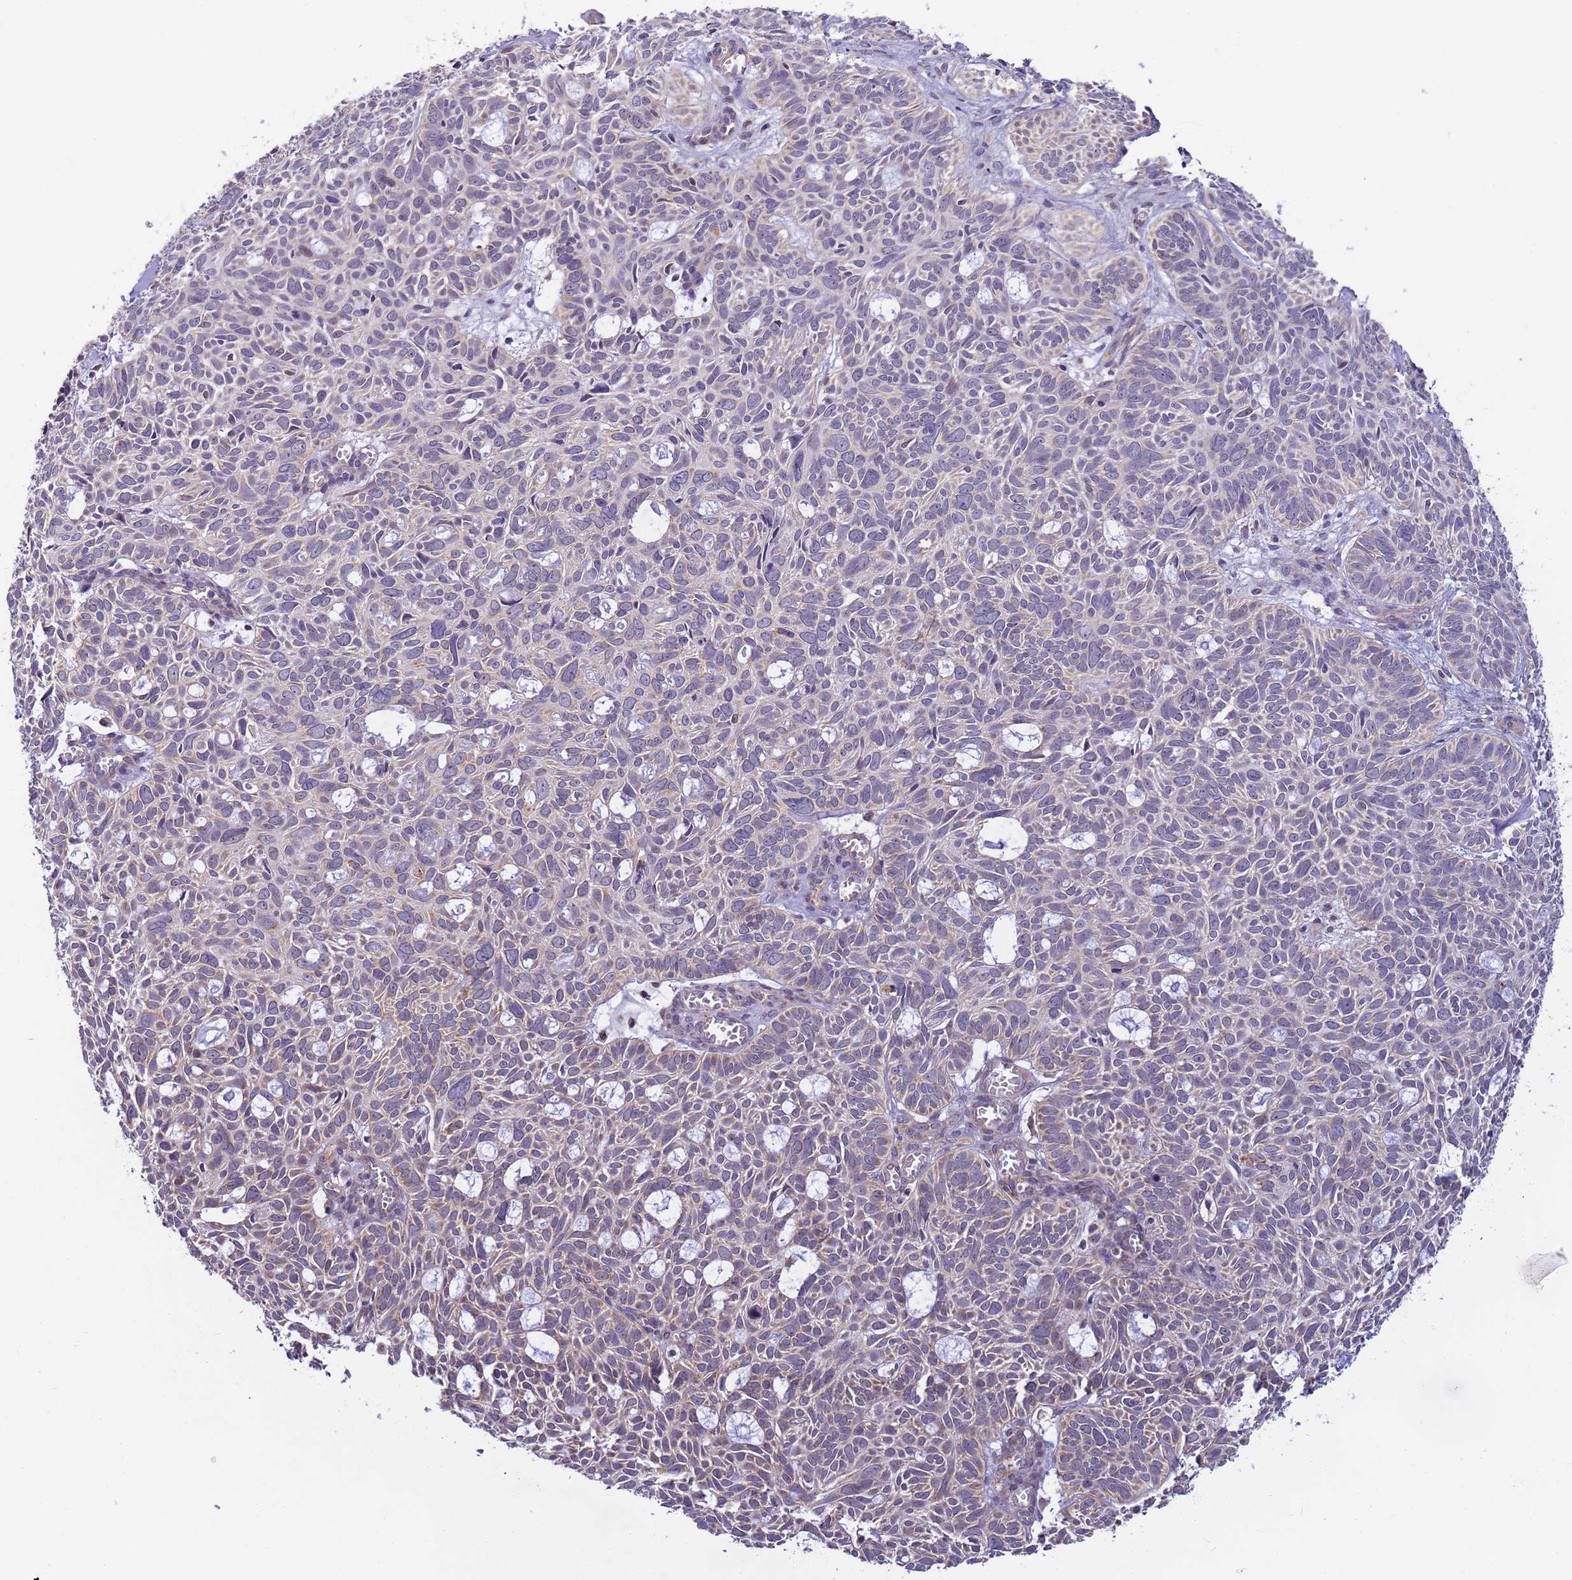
{"staining": {"intensity": "weak", "quantity": "<25%", "location": "cytoplasmic/membranous"}, "tissue": "skin cancer", "cell_type": "Tumor cells", "image_type": "cancer", "snomed": [{"axis": "morphology", "description": "Basal cell carcinoma"}, {"axis": "topography", "description": "Skin"}], "caption": "Immunohistochemistry of human basal cell carcinoma (skin) shows no positivity in tumor cells.", "gene": "RAPGEF3", "patient": {"sex": "male", "age": 69}}